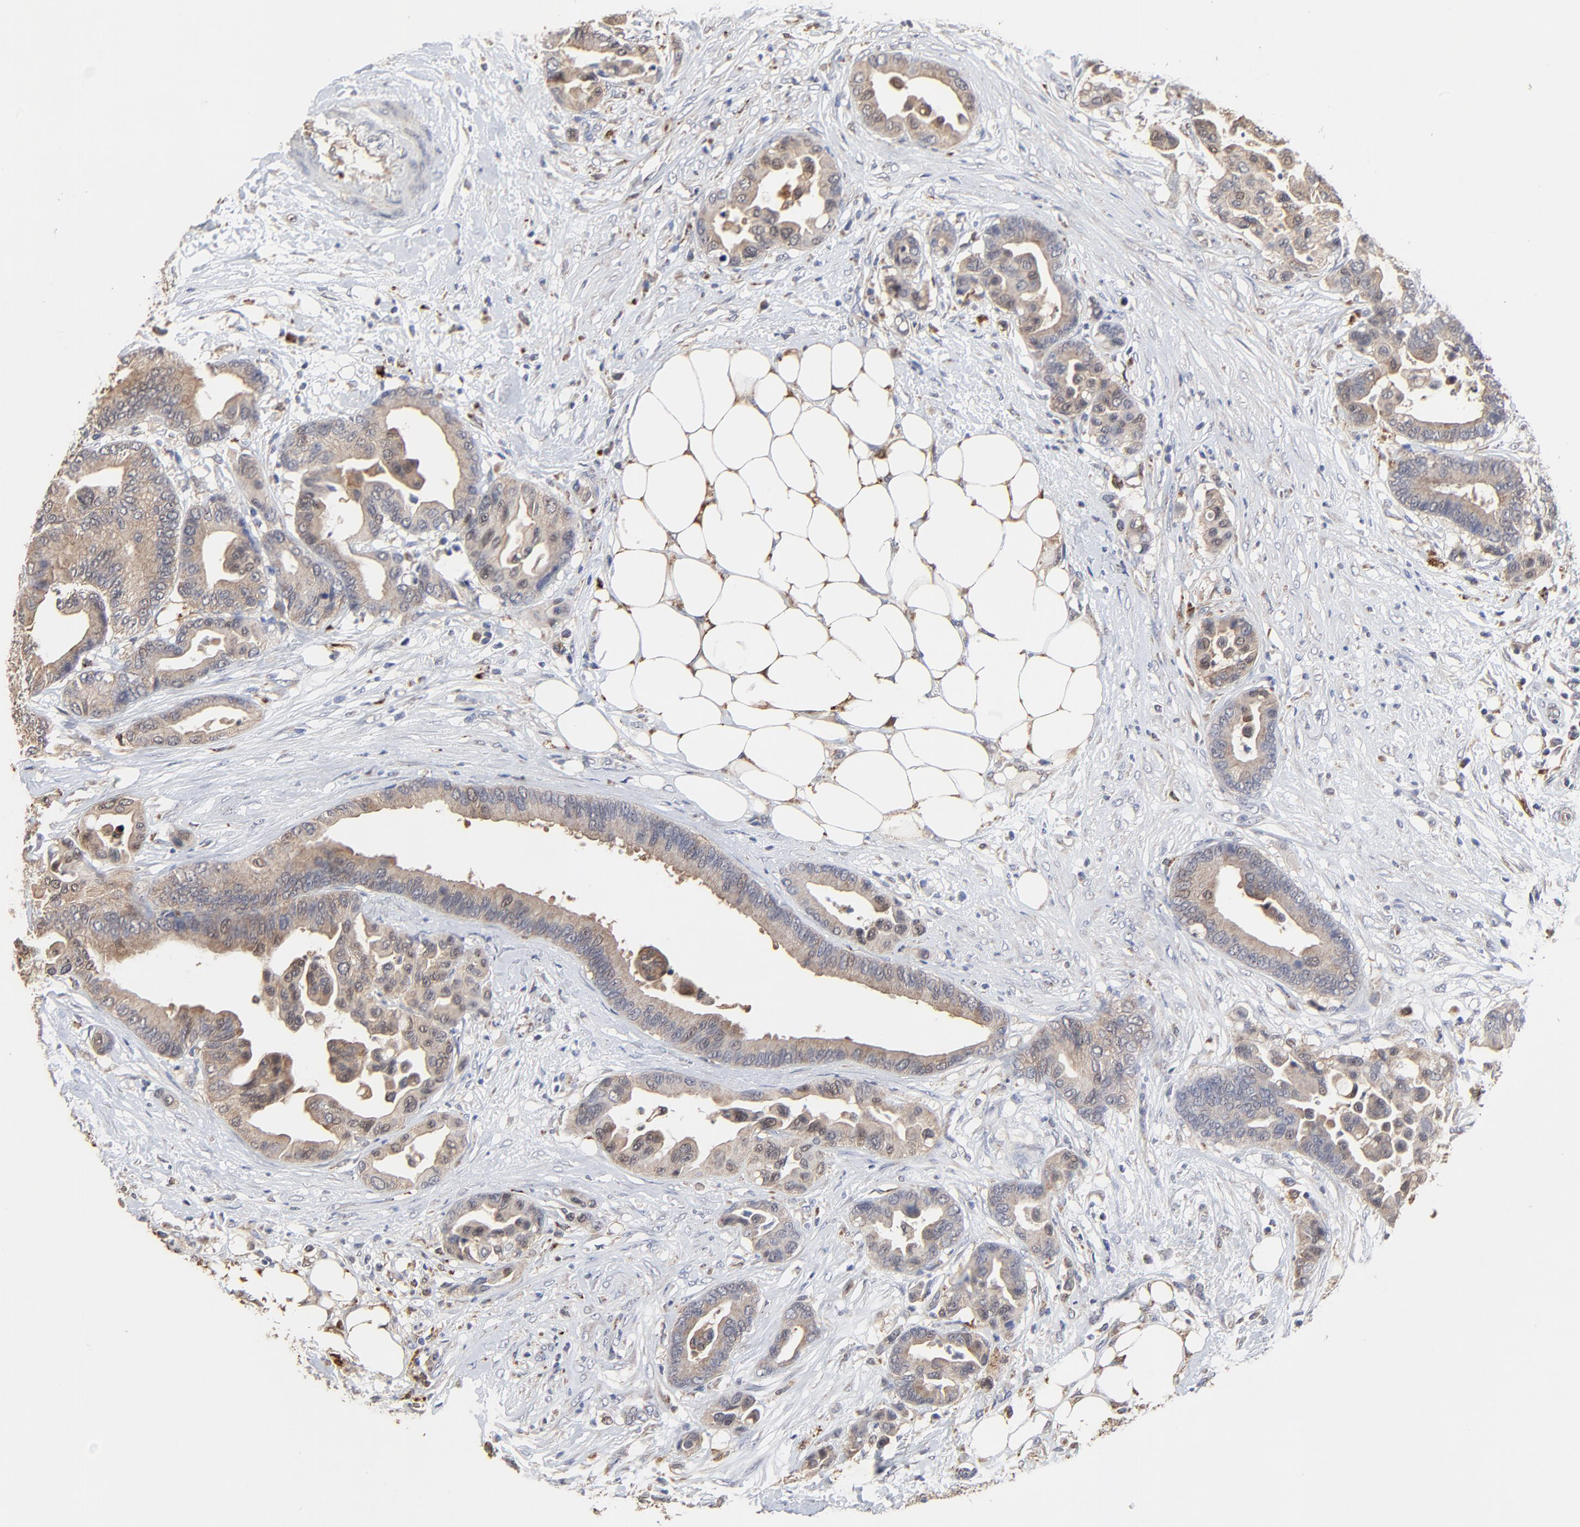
{"staining": {"intensity": "moderate", "quantity": ">75%", "location": "cytoplasmic/membranous"}, "tissue": "colorectal cancer", "cell_type": "Tumor cells", "image_type": "cancer", "snomed": [{"axis": "morphology", "description": "Adenocarcinoma, NOS"}, {"axis": "topography", "description": "Colon"}], "caption": "Moderate cytoplasmic/membranous staining for a protein is seen in approximately >75% of tumor cells of adenocarcinoma (colorectal) using immunohistochemistry (IHC).", "gene": "LGALS3", "patient": {"sex": "male", "age": 82}}